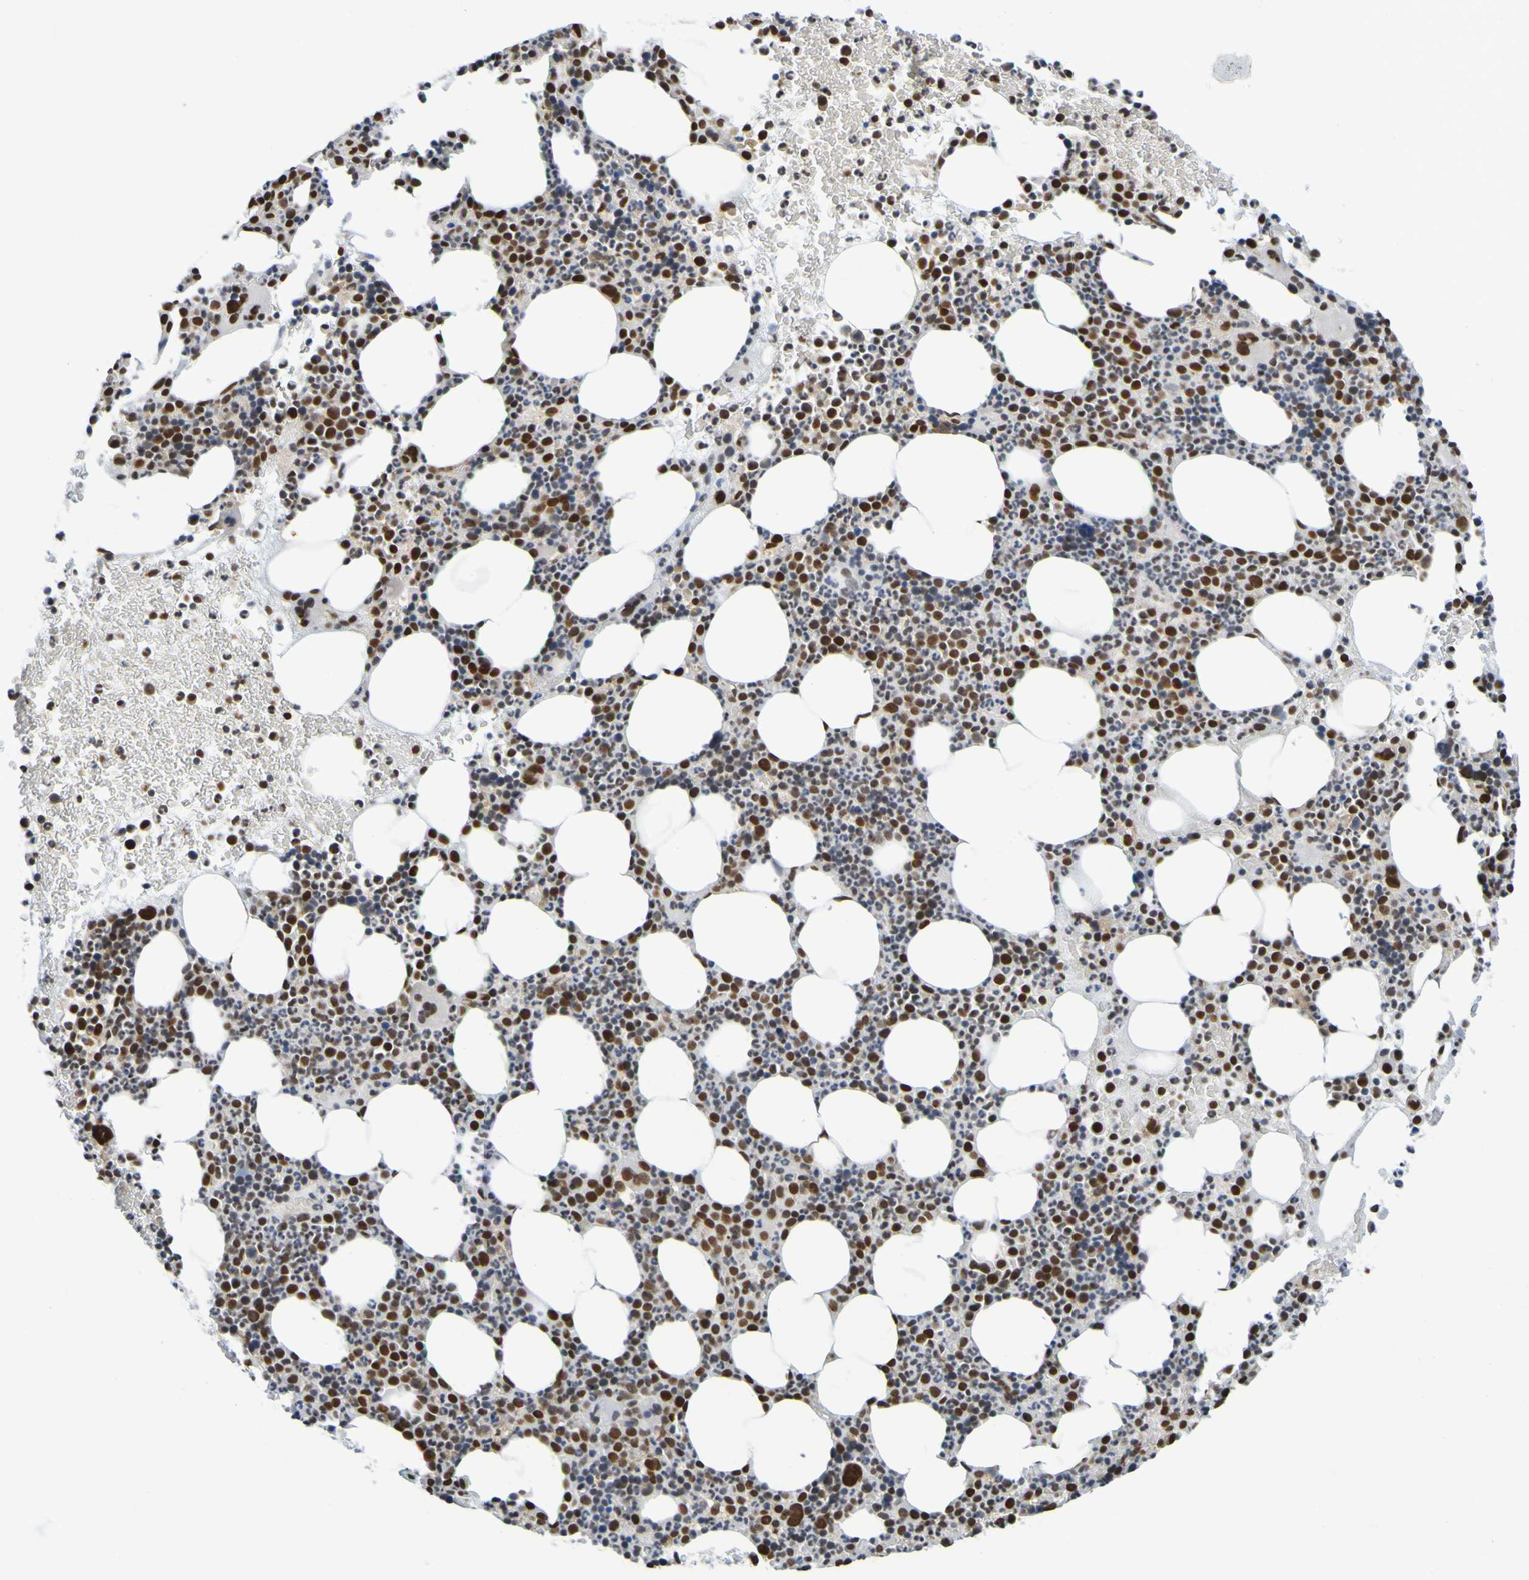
{"staining": {"intensity": "strong", "quantity": ">75%", "location": "nuclear"}, "tissue": "bone marrow", "cell_type": "Hematopoietic cells", "image_type": "normal", "snomed": [{"axis": "morphology", "description": "Normal tissue, NOS"}, {"axis": "morphology", "description": "Inflammation, NOS"}, {"axis": "topography", "description": "Bone marrow"}], "caption": "Bone marrow stained for a protein (brown) exhibits strong nuclear positive expression in approximately >75% of hematopoietic cells.", "gene": "HDAC2", "patient": {"sex": "male", "age": 73}}